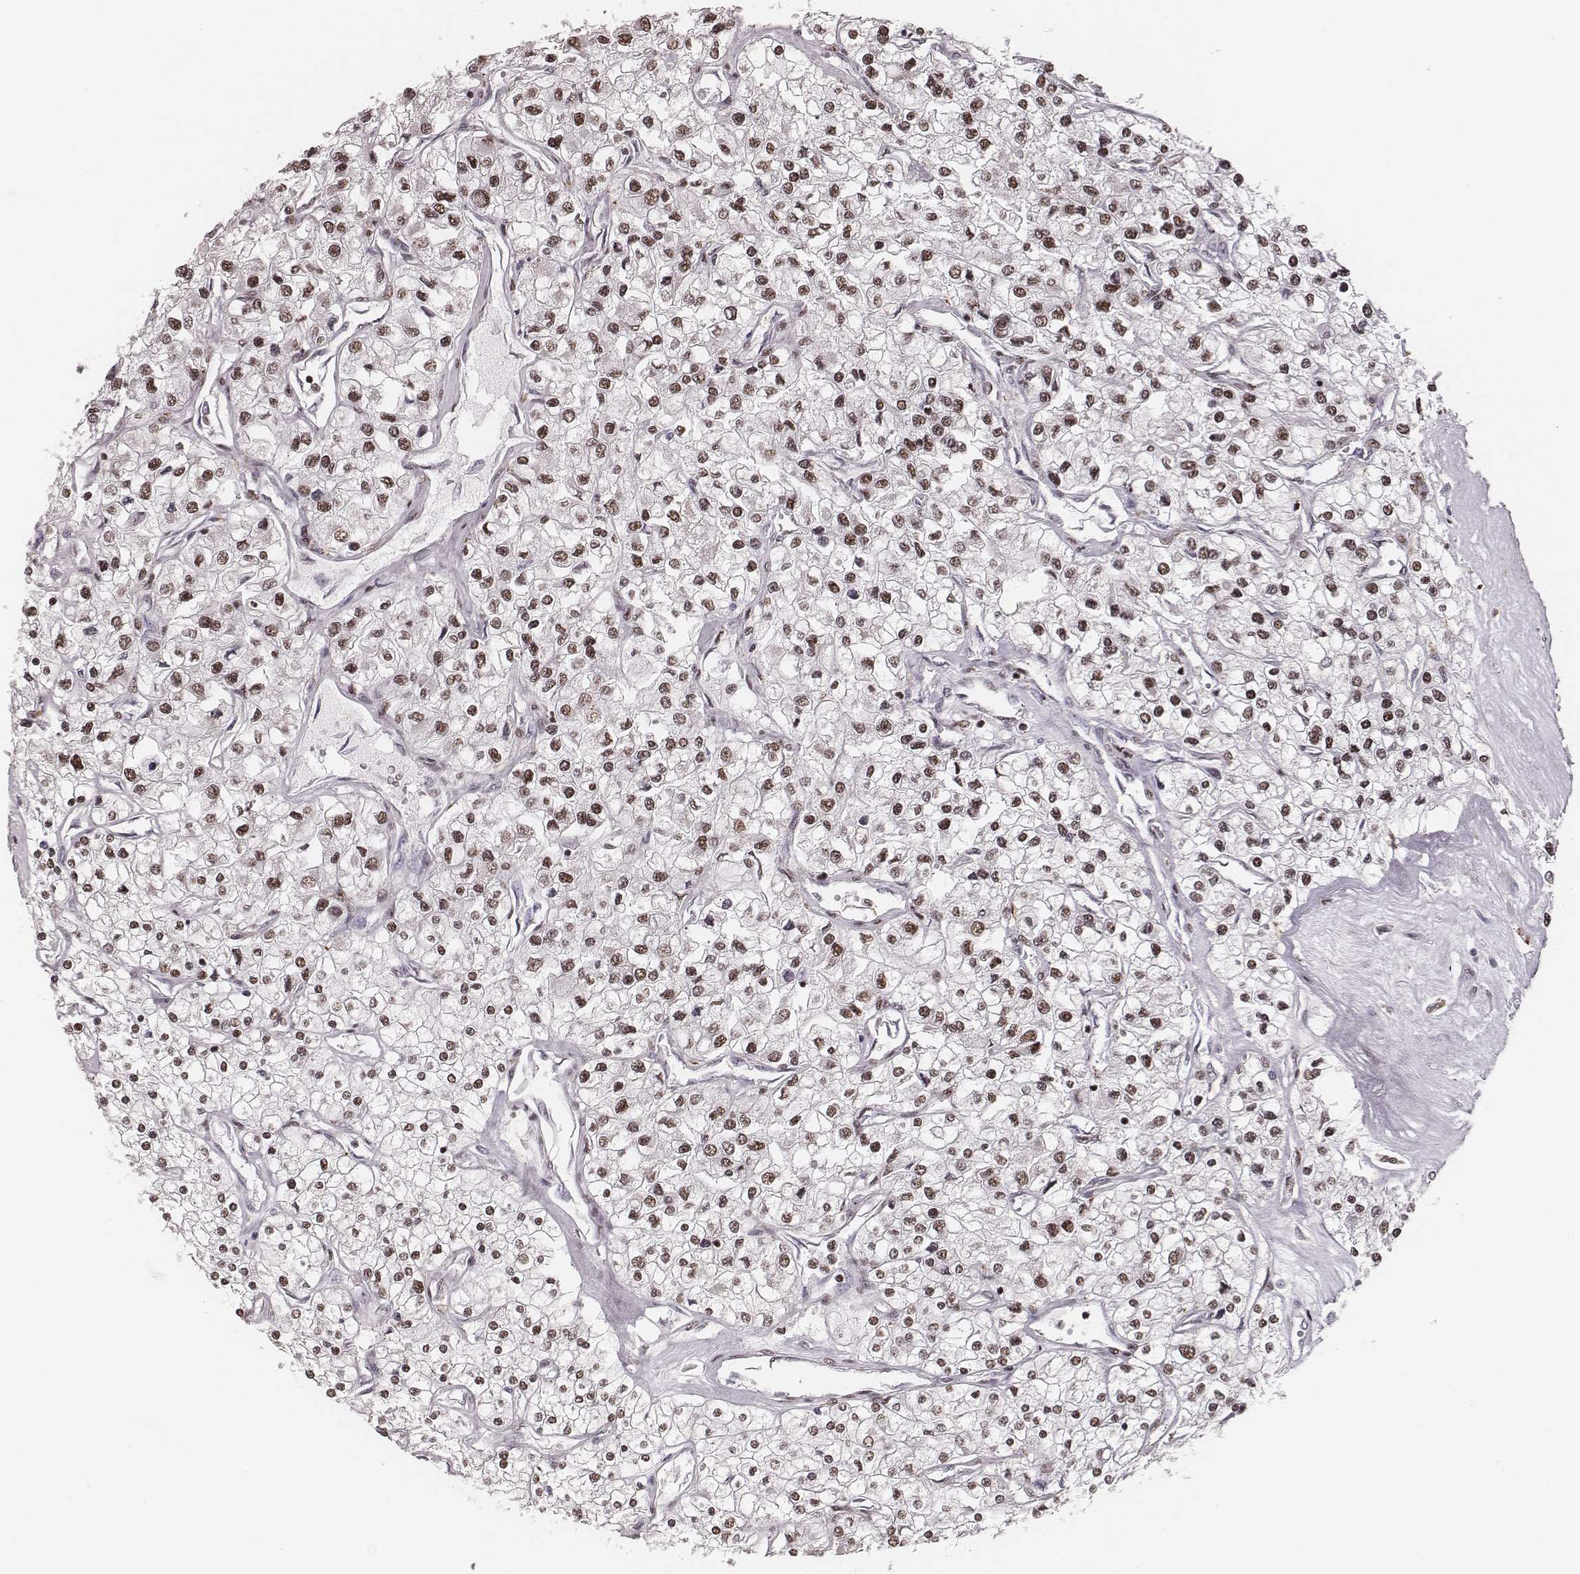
{"staining": {"intensity": "strong", "quantity": ">75%", "location": "nuclear"}, "tissue": "renal cancer", "cell_type": "Tumor cells", "image_type": "cancer", "snomed": [{"axis": "morphology", "description": "Adenocarcinoma, NOS"}, {"axis": "topography", "description": "Kidney"}], "caption": "Immunohistochemistry of human renal cancer (adenocarcinoma) reveals high levels of strong nuclear staining in about >75% of tumor cells. Ihc stains the protein of interest in brown and the nuclei are stained blue.", "gene": "LUC7L", "patient": {"sex": "male", "age": 80}}